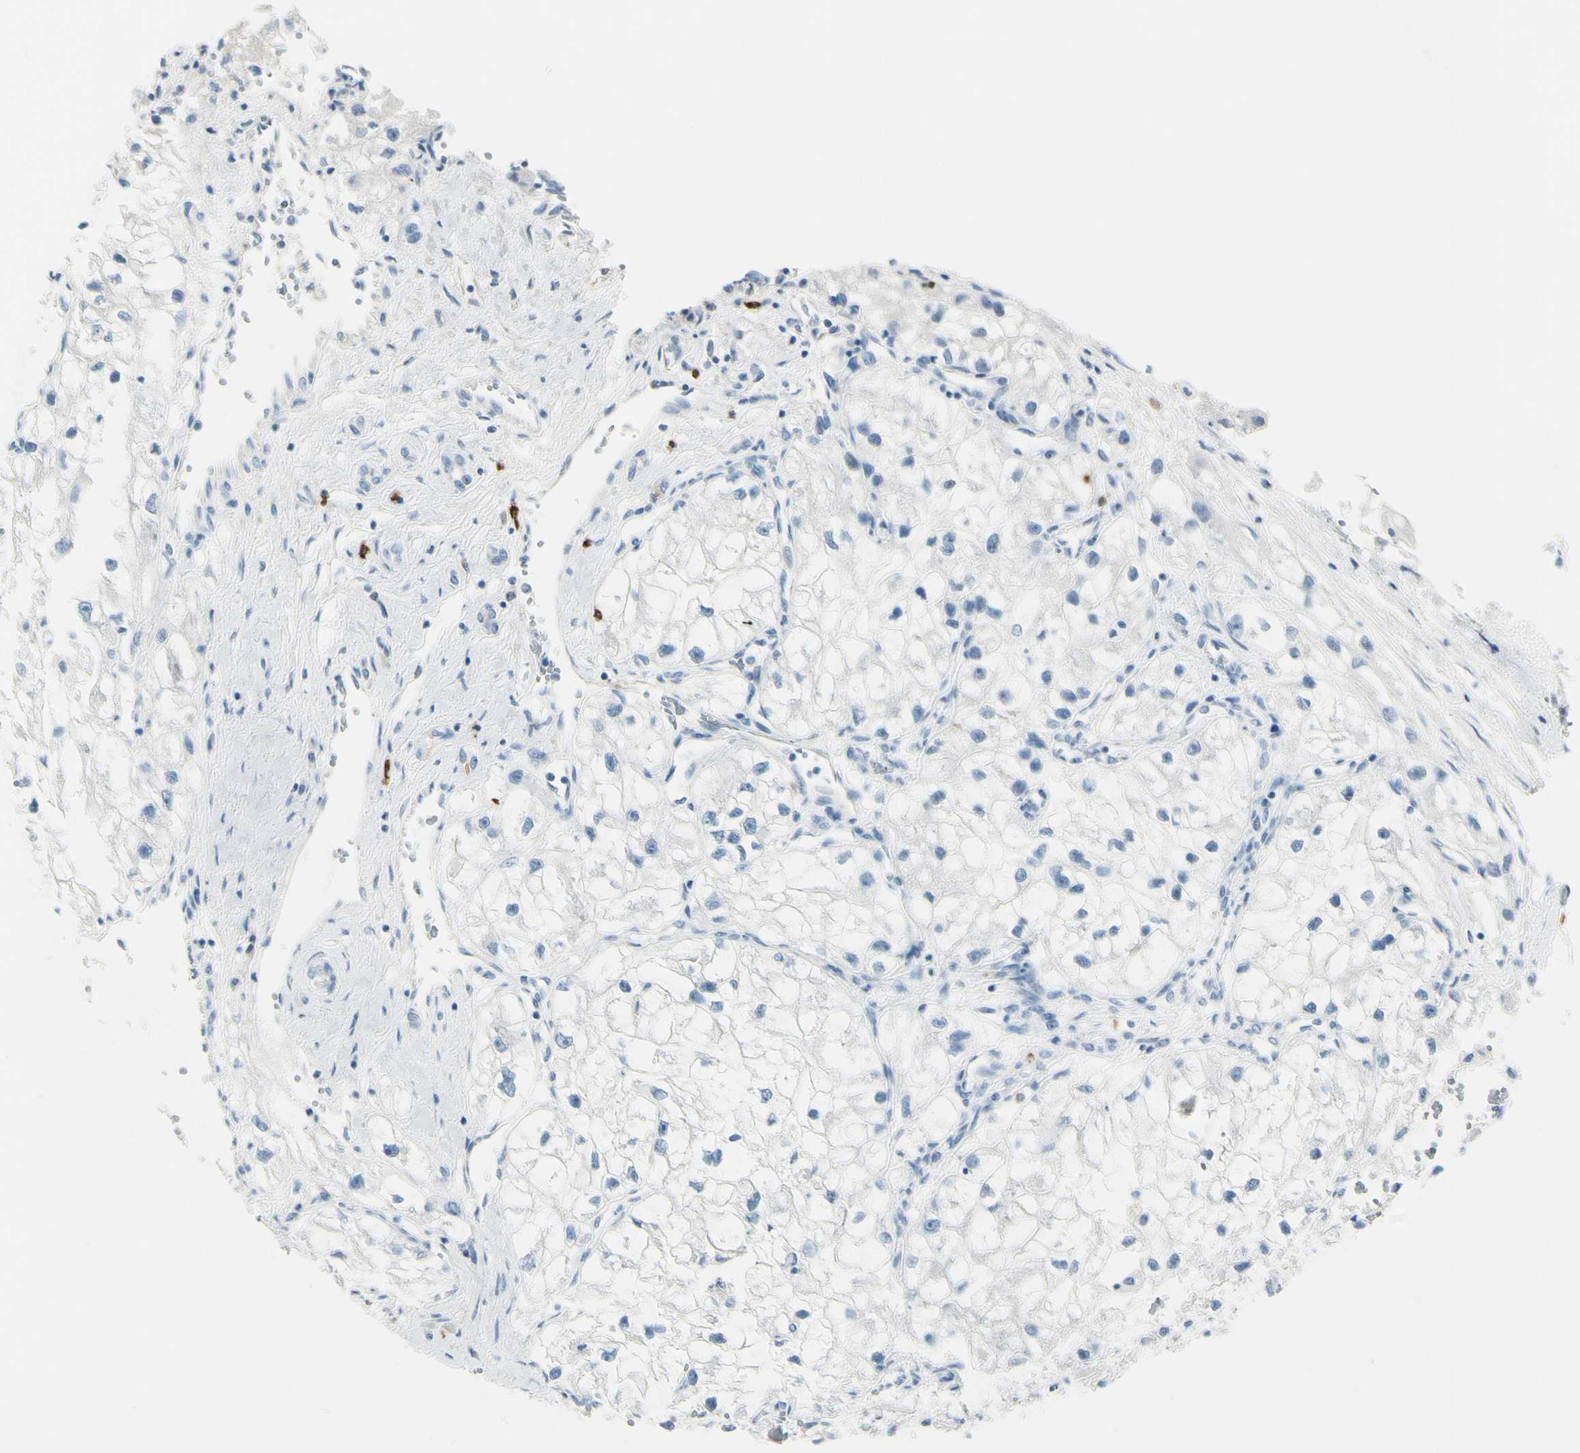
{"staining": {"intensity": "negative", "quantity": "none", "location": "none"}, "tissue": "renal cancer", "cell_type": "Tumor cells", "image_type": "cancer", "snomed": [{"axis": "morphology", "description": "Adenocarcinoma, NOS"}, {"axis": "topography", "description": "Kidney"}], "caption": "The micrograph displays no staining of tumor cells in renal cancer (adenocarcinoma).", "gene": "DLG4", "patient": {"sex": "female", "age": 70}}